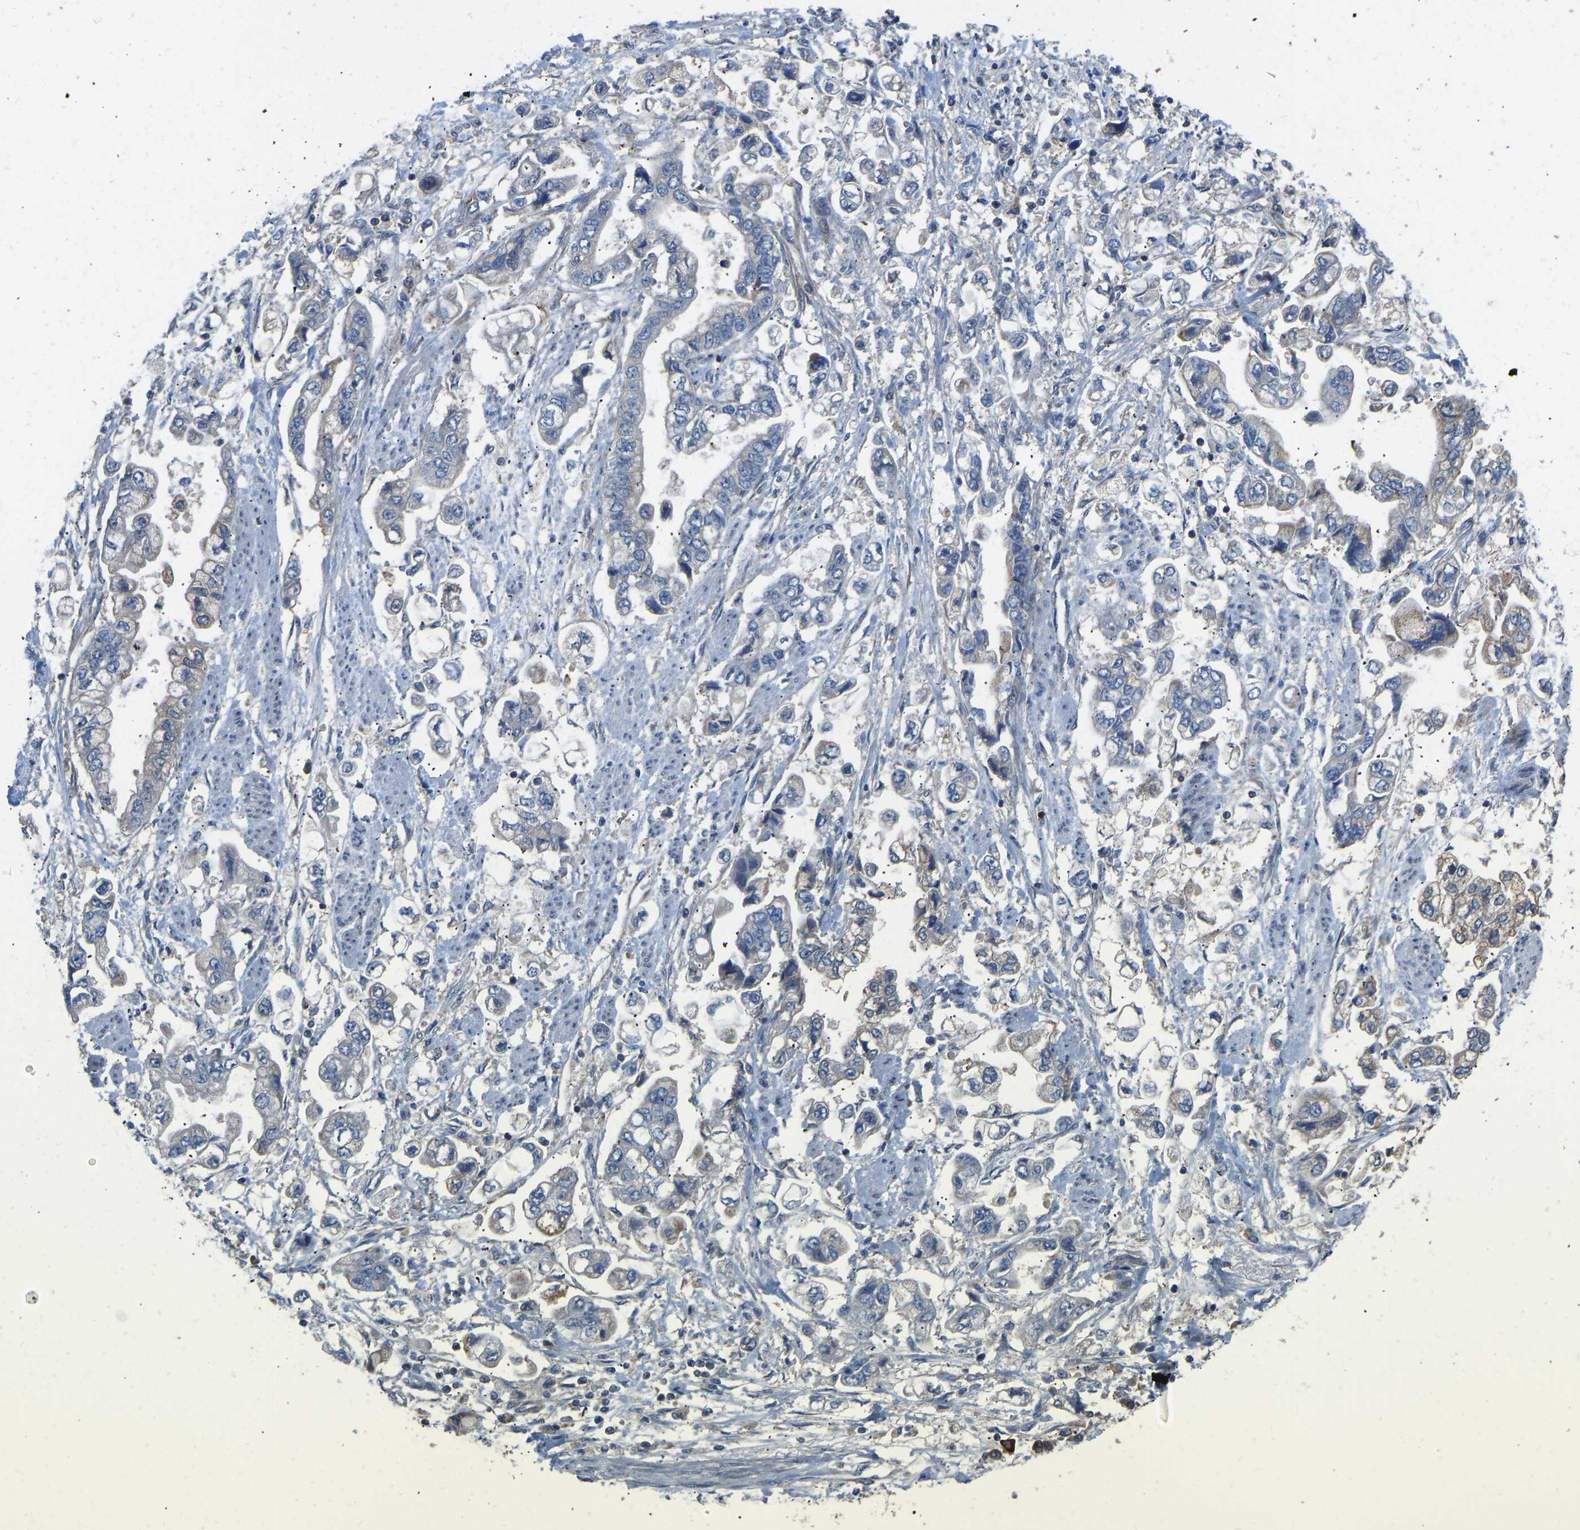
{"staining": {"intensity": "negative", "quantity": "none", "location": "none"}, "tissue": "stomach cancer", "cell_type": "Tumor cells", "image_type": "cancer", "snomed": [{"axis": "morphology", "description": "Normal tissue, NOS"}, {"axis": "morphology", "description": "Adenocarcinoma, NOS"}, {"axis": "topography", "description": "Stomach"}], "caption": "A photomicrograph of stomach adenocarcinoma stained for a protein reveals no brown staining in tumor cells.", "gene": "RBP1", "patient": {"sex": "male", "age": 62}}